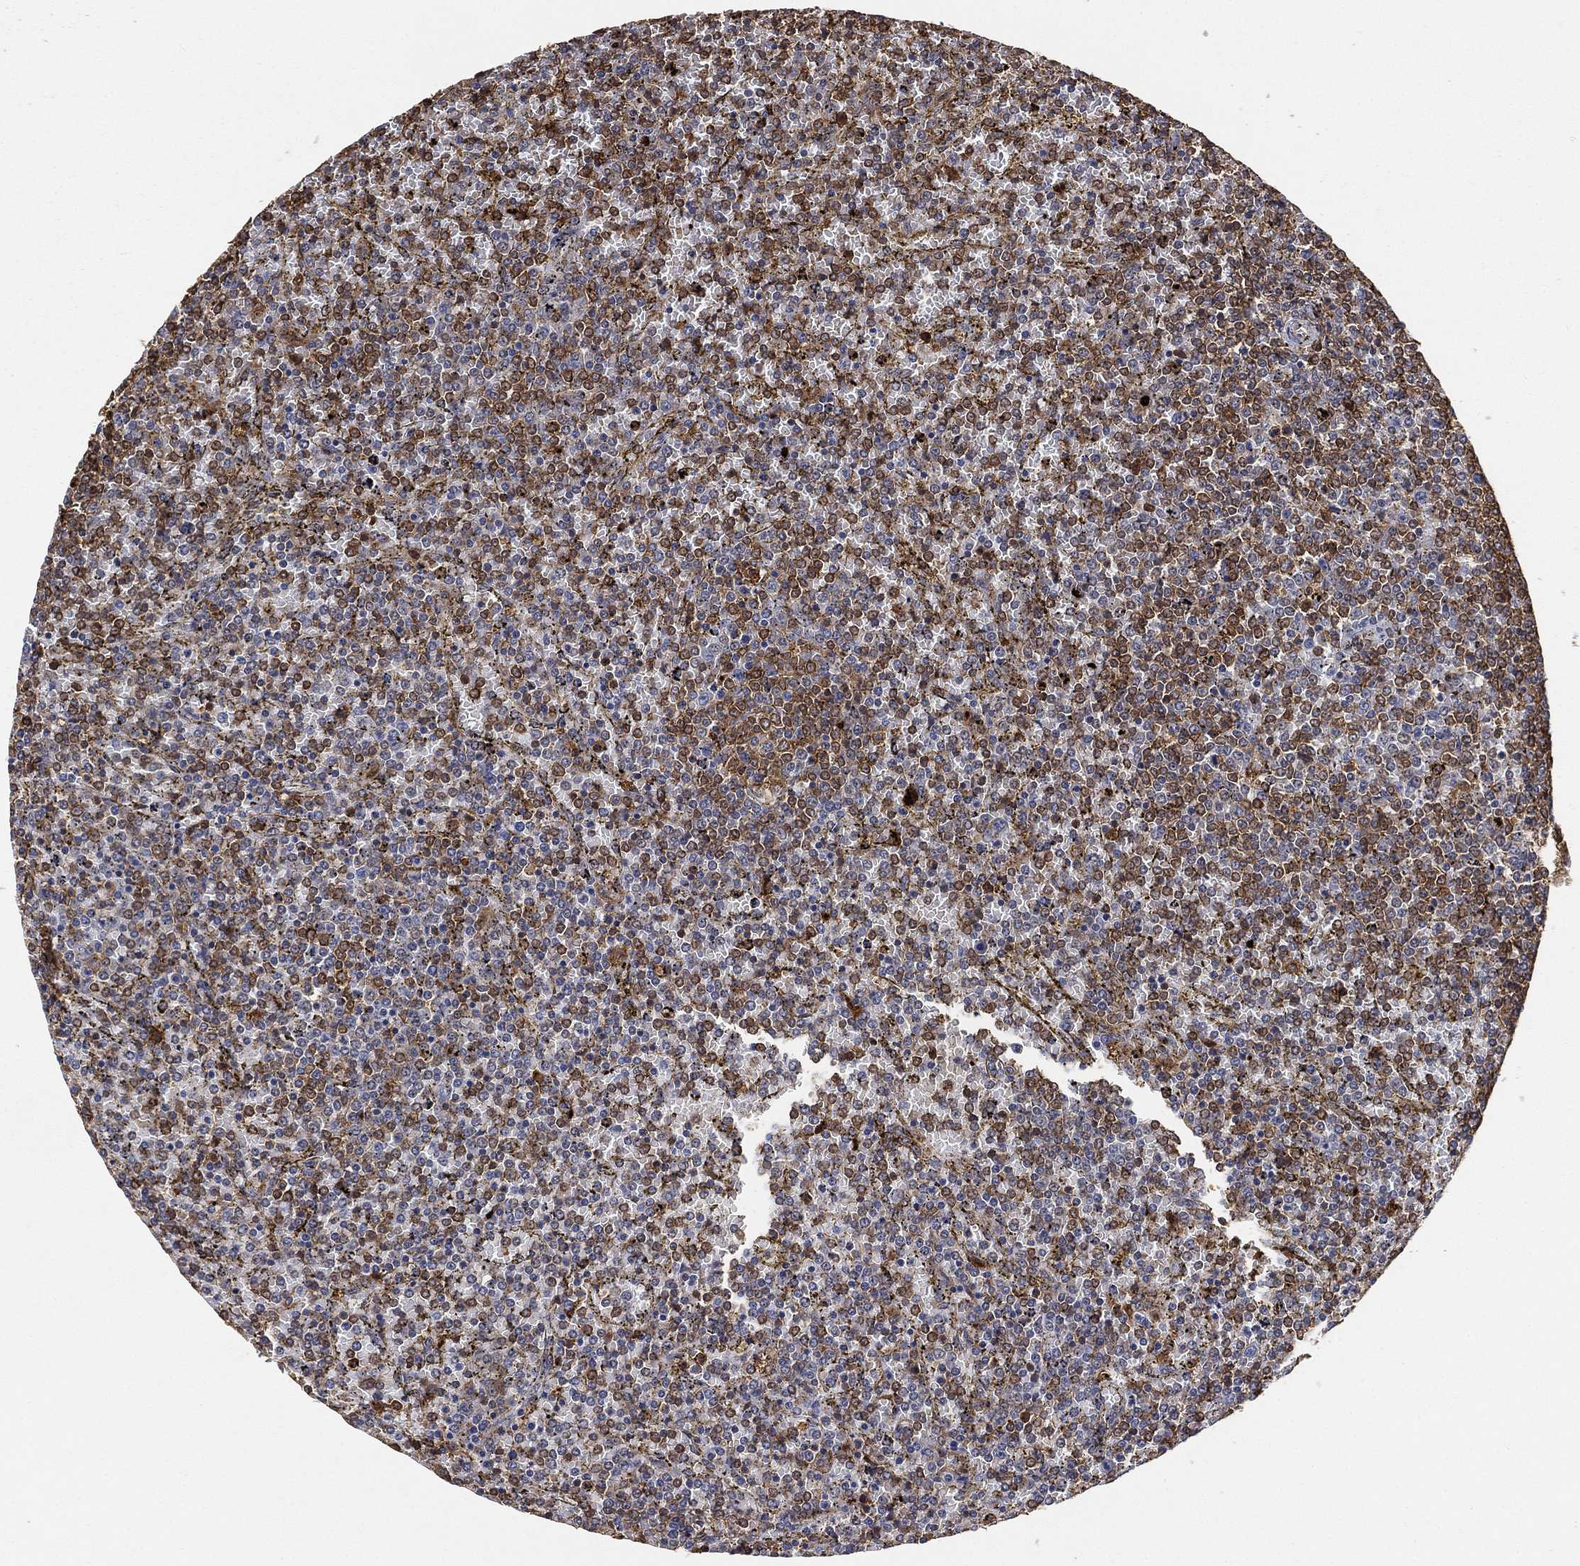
{"staining": {"intensity": "moderate", "quantity": "25%-75%", "location": "cytoplasmic/membranous"}, "tissue": "lymphoma", "cell_type": "Tumor cells", "image_type": "cancer", "snomed": [{"axis": "morphology", "description": "Malignant lymphoma, non-Hodgkin's type, Low grade"}, {"axis": "topography", "description": "Spleen"}], "caption": "Immunohistochemical staining of human lymphoma reveals medium levels of moderate cytoplasmic/membranous protein staining in about 25%-75% of tumor cells.", "gene": "CRYL1", "patient": {"sex": "female", "age": 77}}